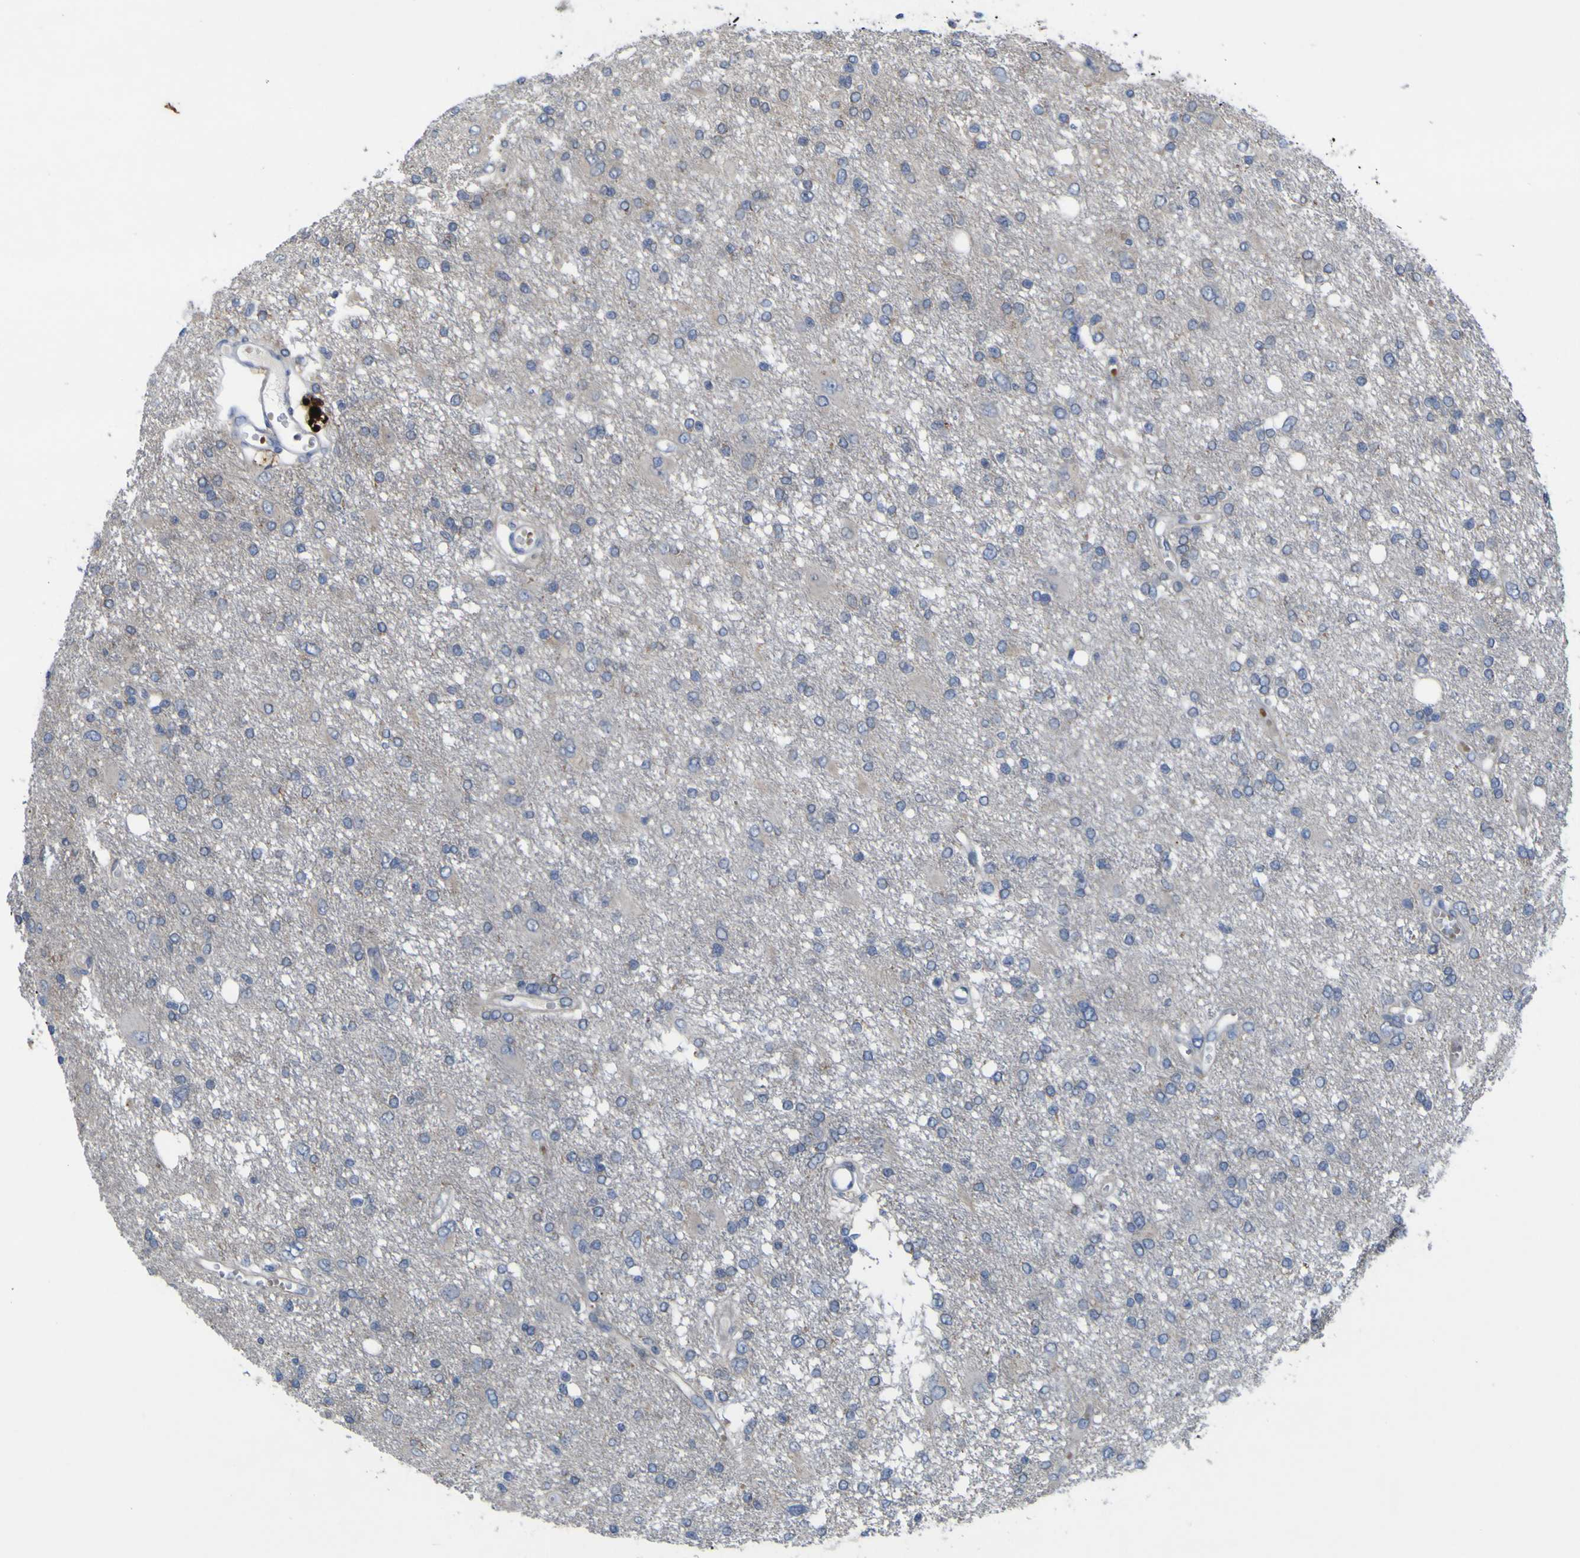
{"staining": {"intensity": "negative", "quantity": "none", "location": "none"}, "tissue": "glioma", "cell_type": "Tumor cells", "image_type": "cancer", "snomed": [{"axis": "morphology", "description": "Glioma, malignant, High grade"}, {"axis": "topography", "description": "Brain"}], "caption": "High power microscopy histopathology image of an immunohistochemistry image of malignant high-grade glioma, revealing no significant positivity in tumor cells.", "gene": "NAV1", "patient": {"sex": "female", "age": 59}}